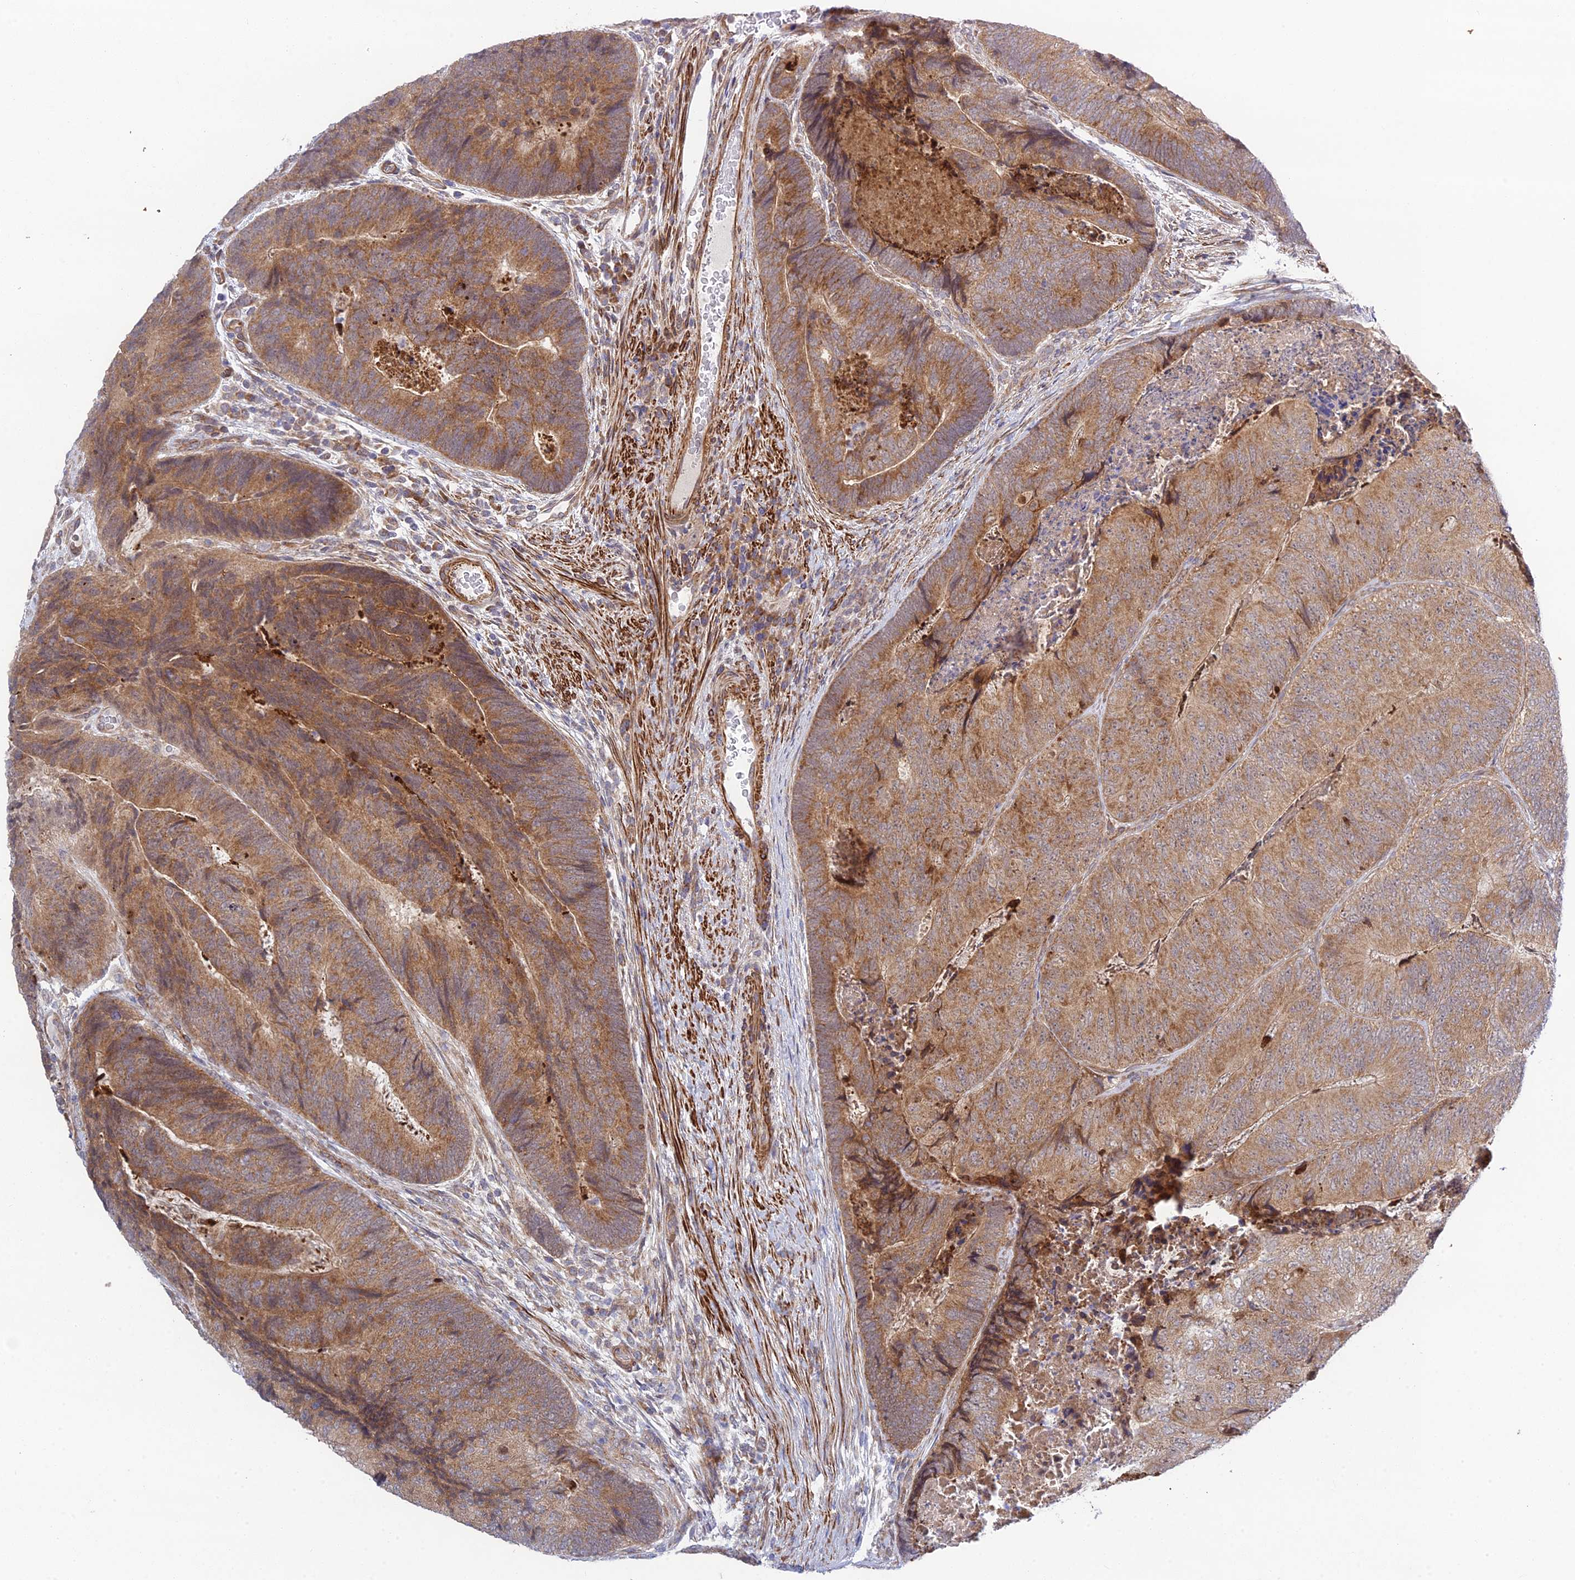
{"staining": {"intensity": "moderate", "quantity": ">75%", "location": "cytoplasmic/membranous"}, "tissue": "colorectal cancer", "cell_type": "Tumor cells", "image_type": "cancer", "snomed": [{"axis": "morphology", "description": "Adenocarcinoma, NOS"}, {"axis": "topography", "description": "Colon"}], "caption": "Protein analysis of colorectal adenocarcinoma tissue reveals moderate cytoplasmic/membranous positivity in about >75% of tumor cells.", "gene": "INCA1", "patient": {"sex": "female", "age": 67}}